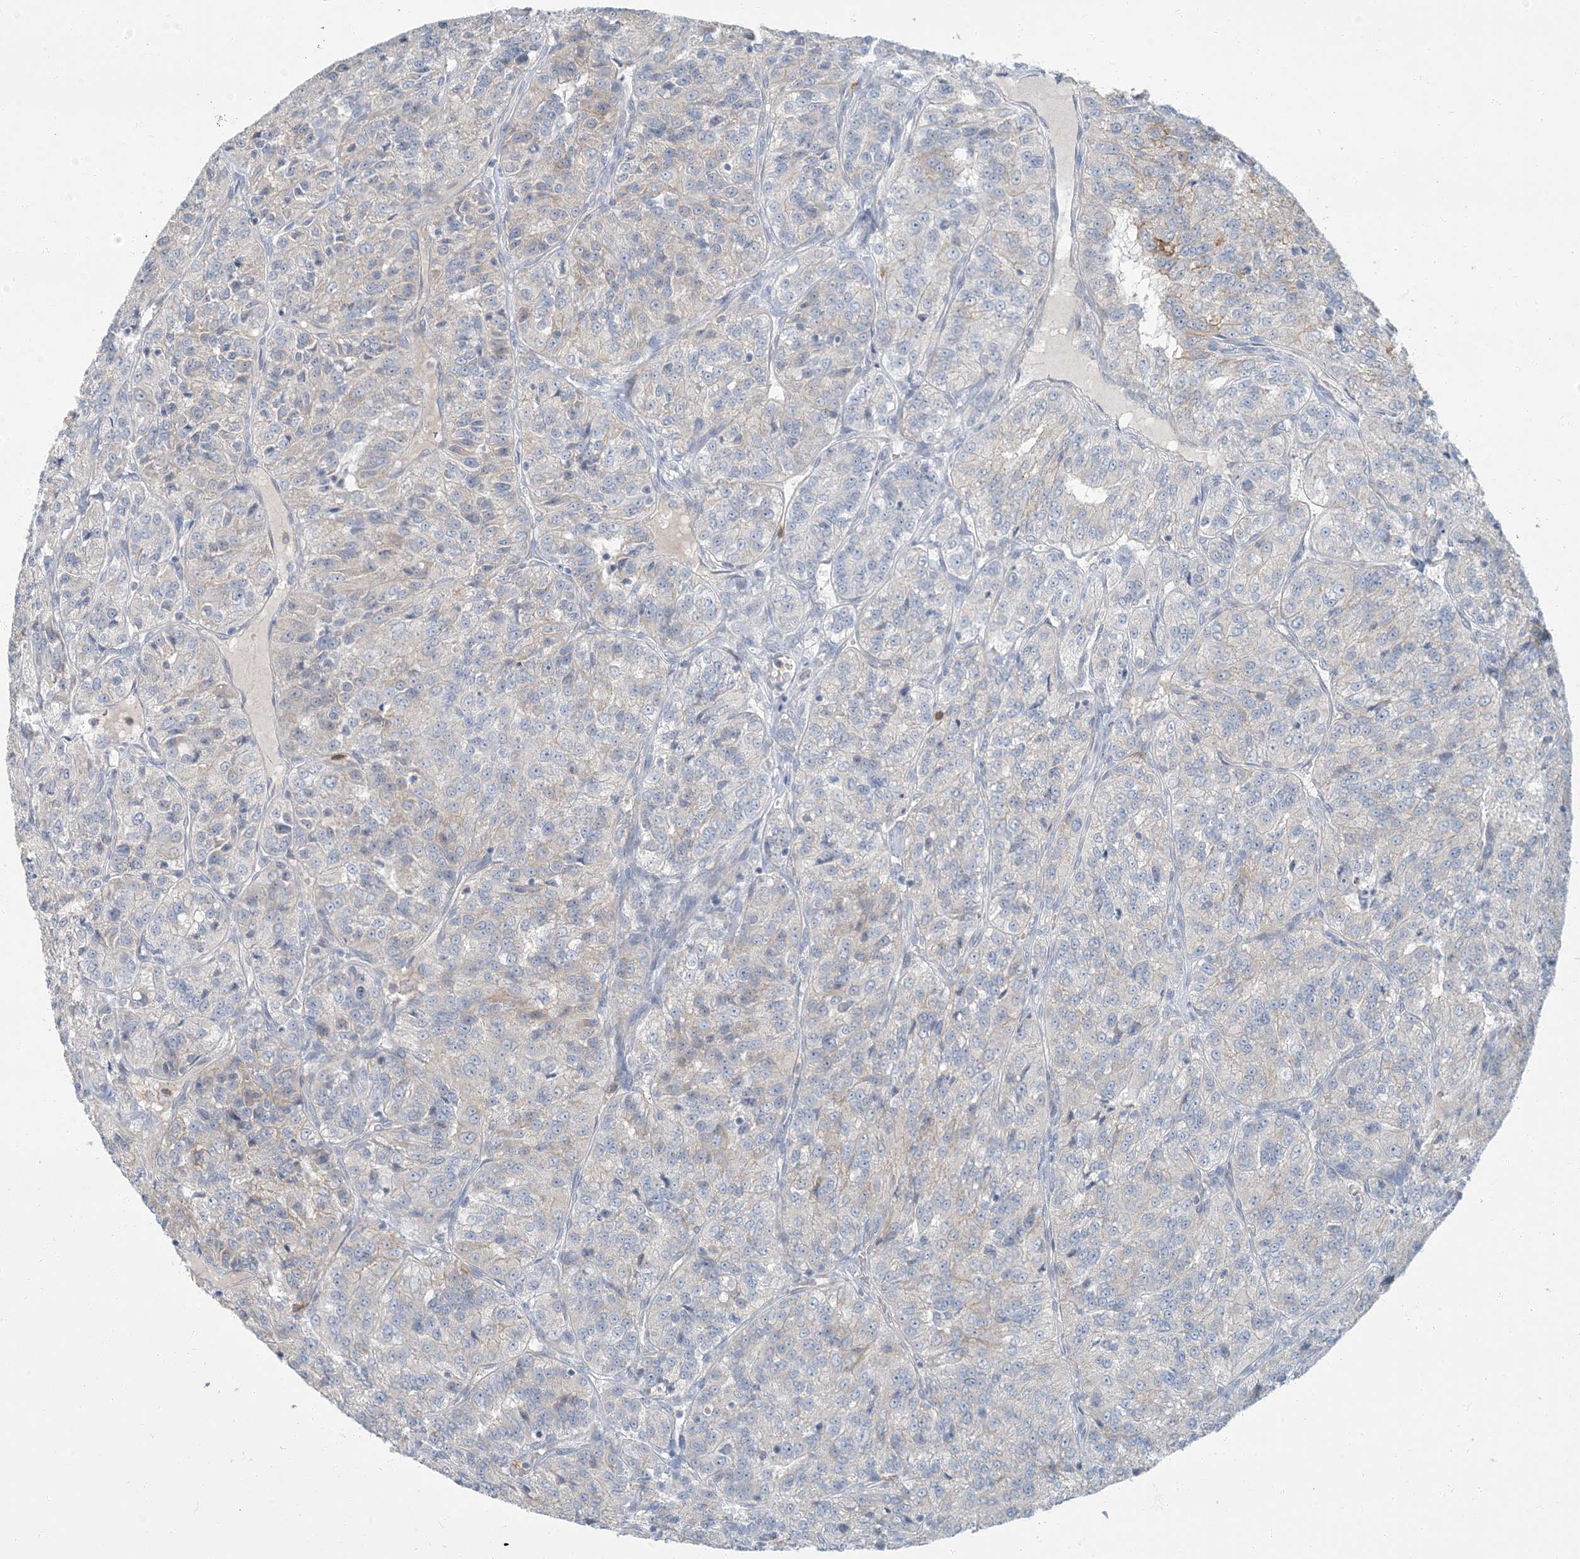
{"staining": {"intensity": "negative", "quantity": "none", "location": "none"}, "tissue": "renal cancer", "cell_type": "Tumor cells", "image_type": "cancer", "snomed": [{"axis": "morphology", "description": "Adenocarcinoma, NOS"}, {"axis": "topography", "description": "Kidney"}], "caption": "High power microscopy histopathology image of an immunohistochemistry (IHC) micrograph of adenocarcinoma (renal), revealing no significant staining in tumor cells. (Brightfield microscopy of DAB (3,3'-diaminobenzidine) immunohistochemistry (IHC) at high magnification).", "gene": "EPHA4", "patient": {"sex": "female", "age": 63}}